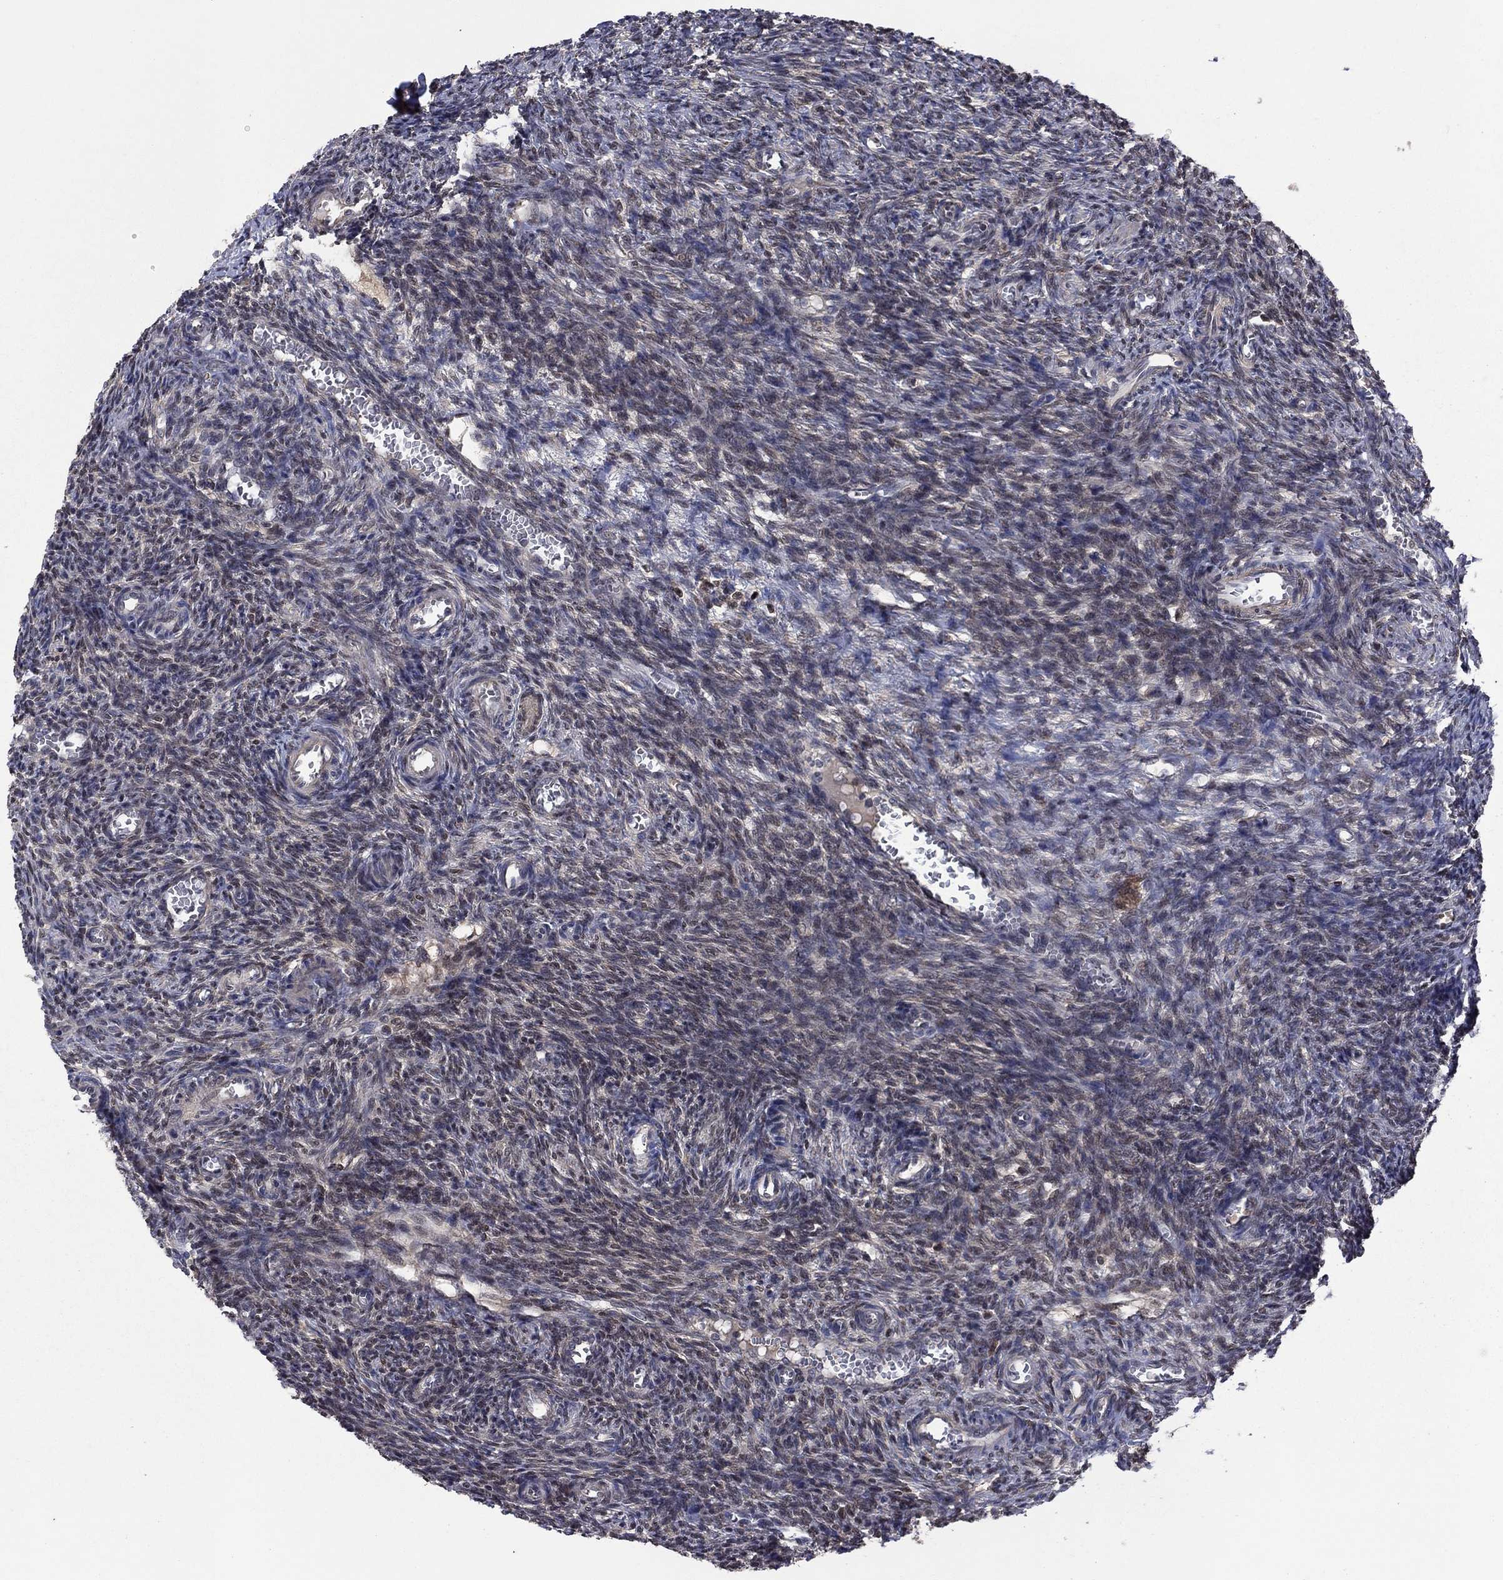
{"staining": {"intensity": "negative", "quantity": "none", "location": "none"}, "tissue": "ovary", "cell_type": "Ovarian stroma cells", "image_type": "normal", "snomed": [{"axis": "morphology", "description": "Normal tissue, NOS"}, {"axis": "topography", "description": "Ovary"}], "caption": "High power microscopy photomicrograph of an immunohistochemistry photomicrograph of unremarkable ovary, revealing no significant staining in ovarian stroma cells.", "gene": "IAH1", "patient": {"sex": "female", "age": 27}}